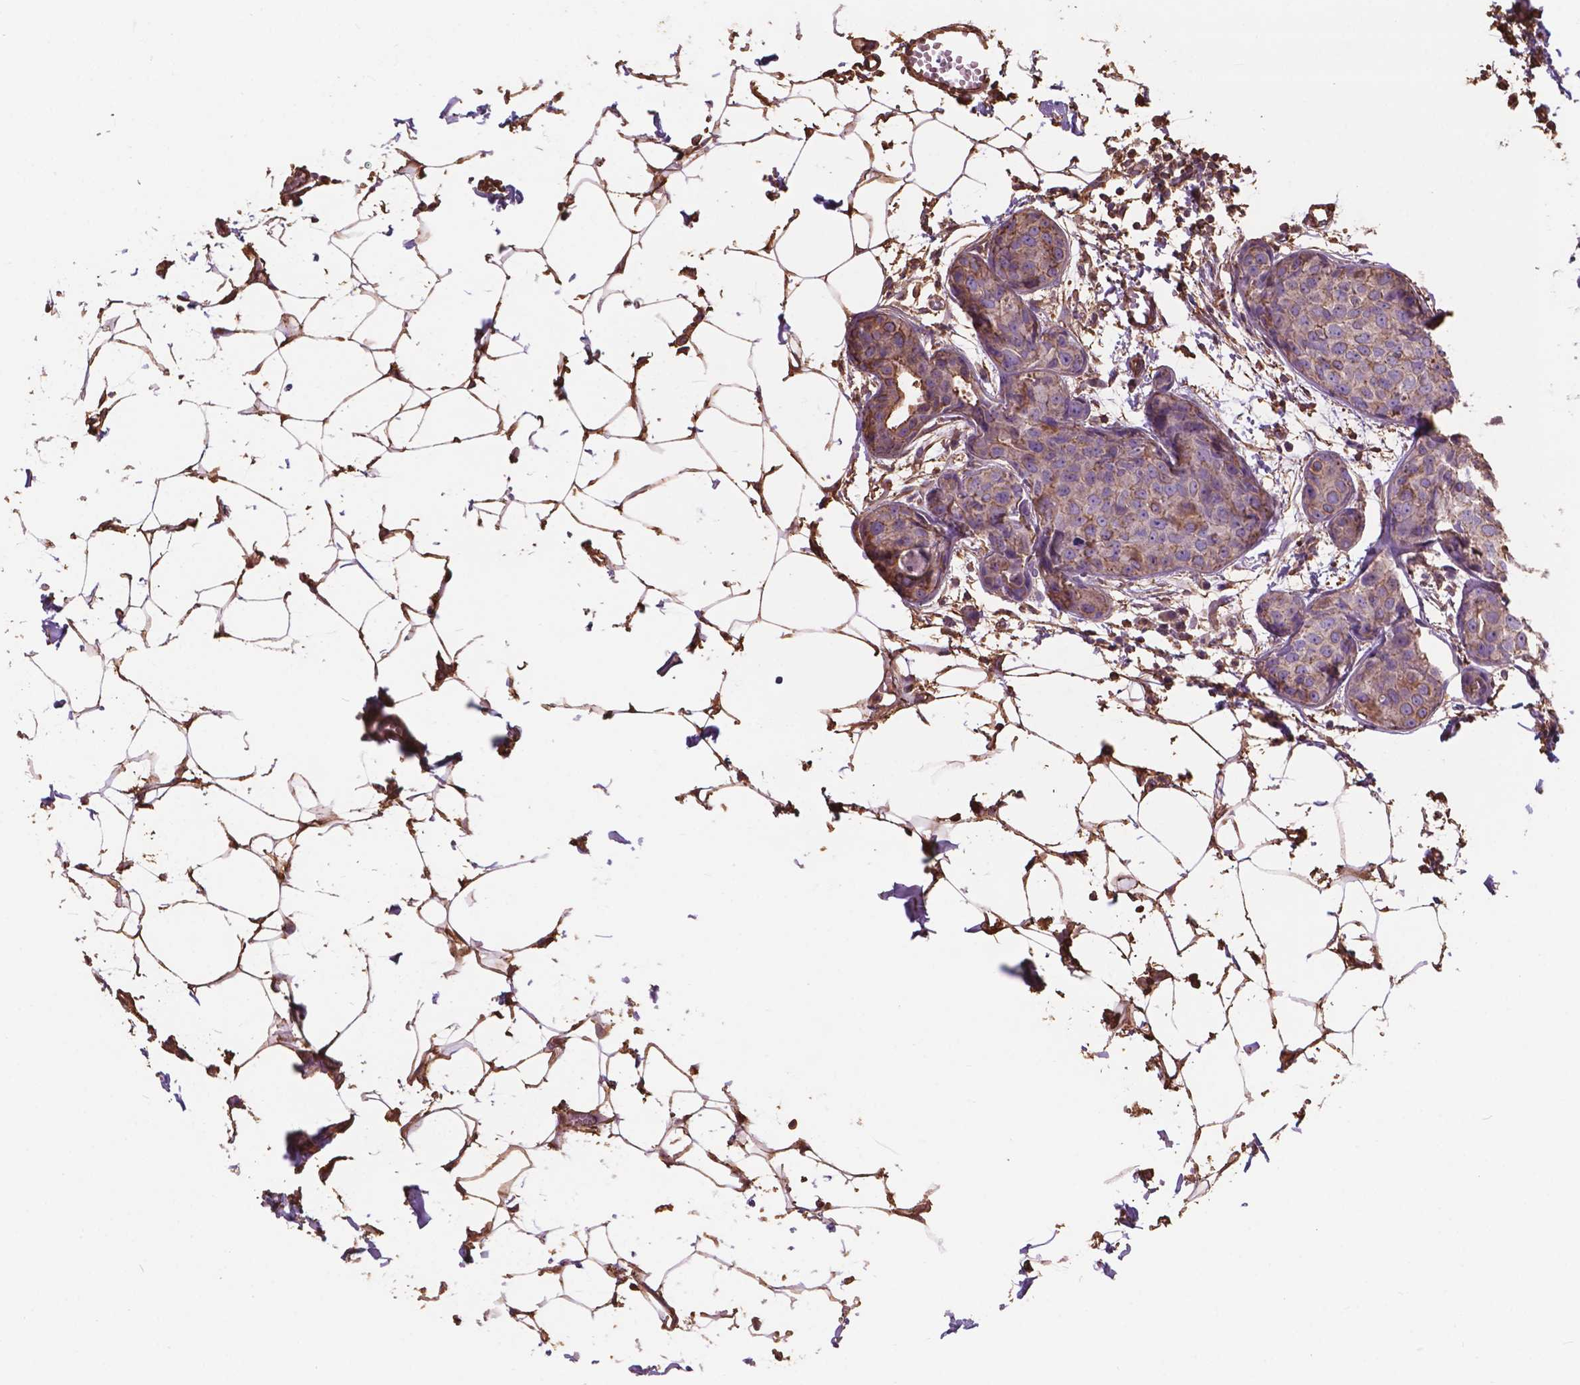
{"staining": {"intensity": "moderate", "quantity": ">75%", "location": "cytoplasmic/membranous"}, "tissue": "breast cancer", "cell_type": "Tumor cells", "image_type": "cancer", "snomed": [{"axis": "morphology", "description": "Duct carcinoma"}, {"axis": "topography", "description": "Breast"}], "caption": "A photomicrograph of breast cancer (invasive ductal carcinoma) stained for a protein displays moderate cytoplasmic/membranous brown staining in tumor cells.", "gene": "NIPA2", "patient": {"sex": "female", "age": 38}}